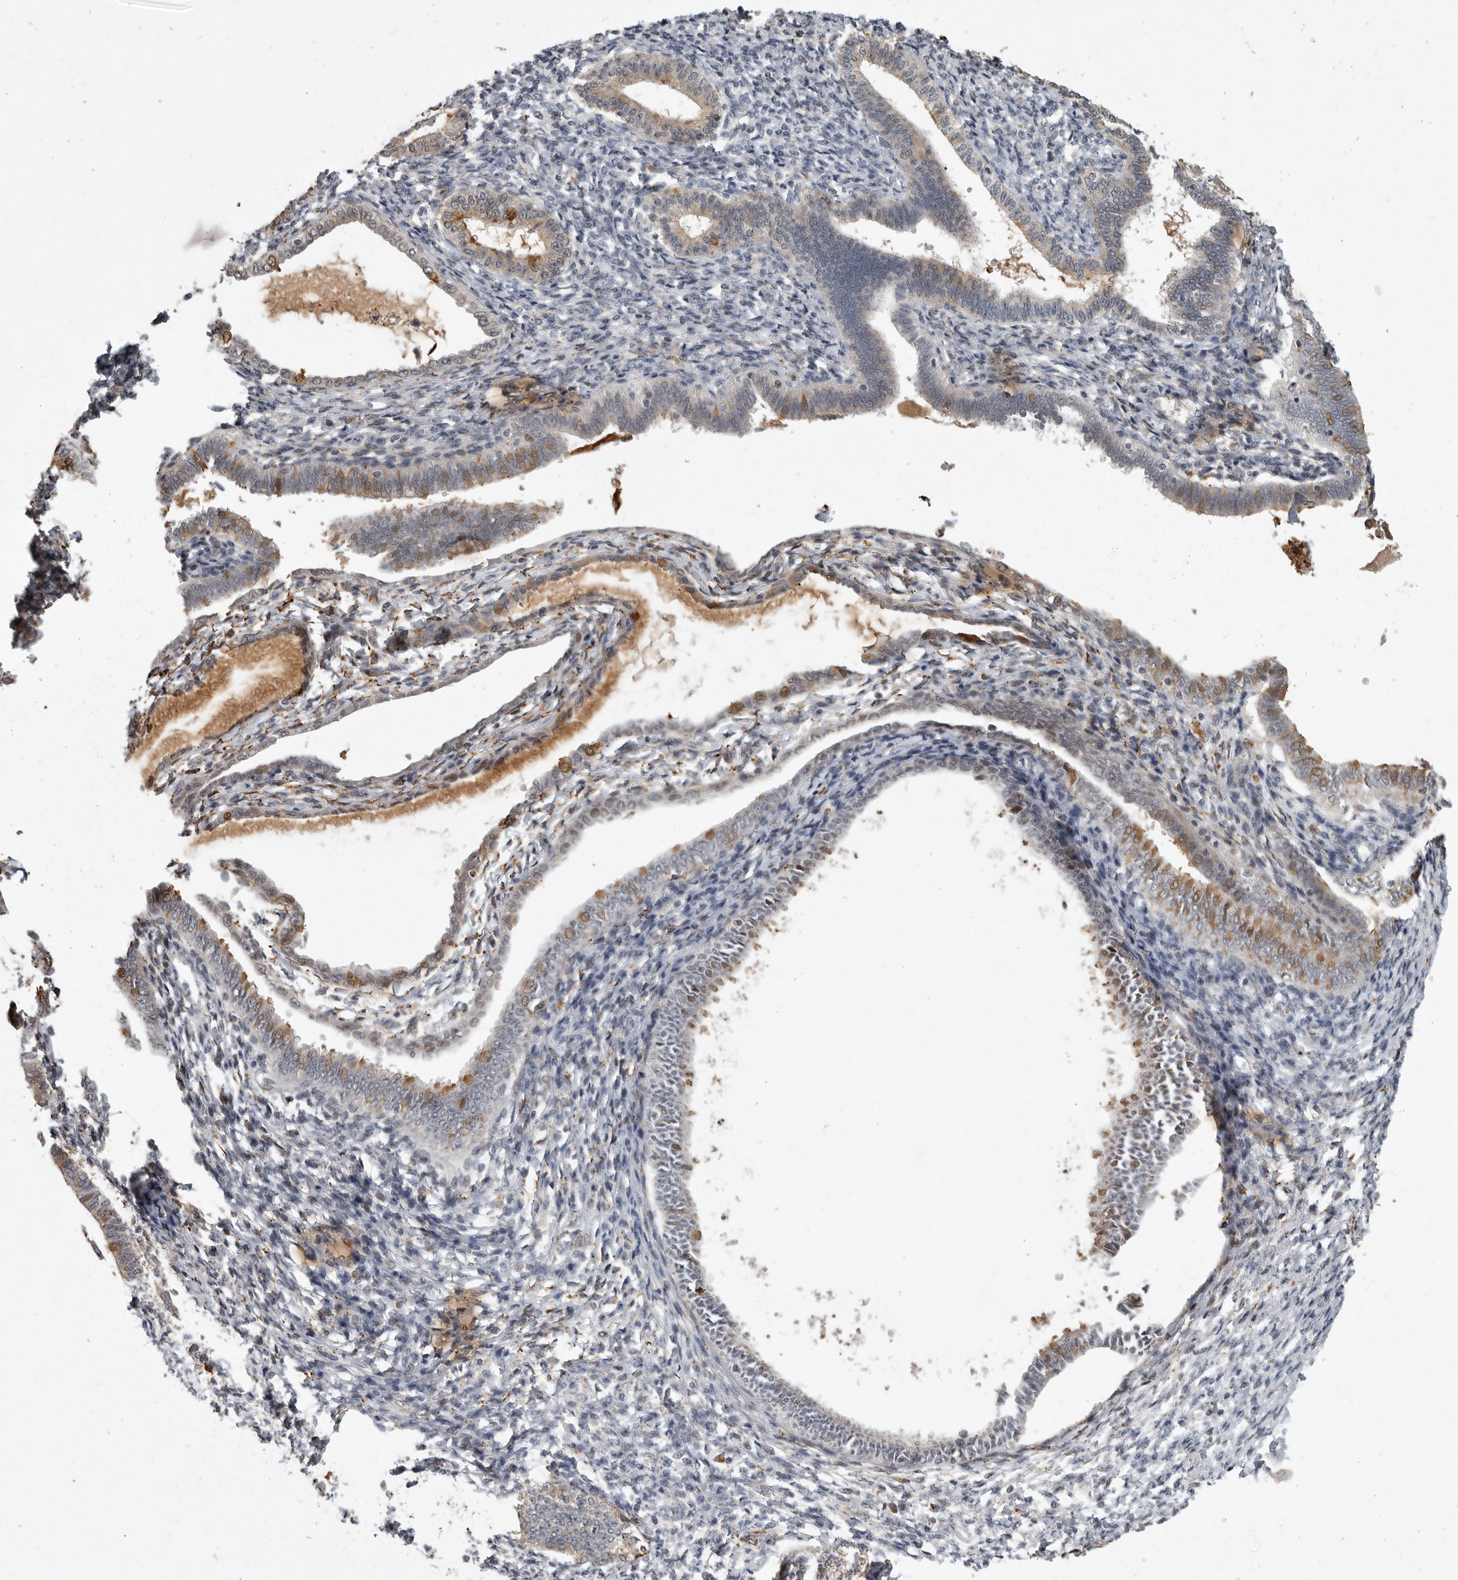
{"staining": {"intensity": "negative", "quantity": "none", "location": "none"}, "tissue": "endometrium", "cell_type": "Cells in endometrial stroma", "image_type": "normal", "snomed": [{"axis": "morphology", "description": "Normal tissue, NOS"}, {"axis": "topography", "description": "Endometrium"}], "caption": "A high-resolution histopathology image shows immunohistochemistry staining of unremarkable endometrium, which shows no significant positivity in cells in endometrial stroma.", "gene": "MAN2A1", "patient": {"sex": "female", "age": 77}}